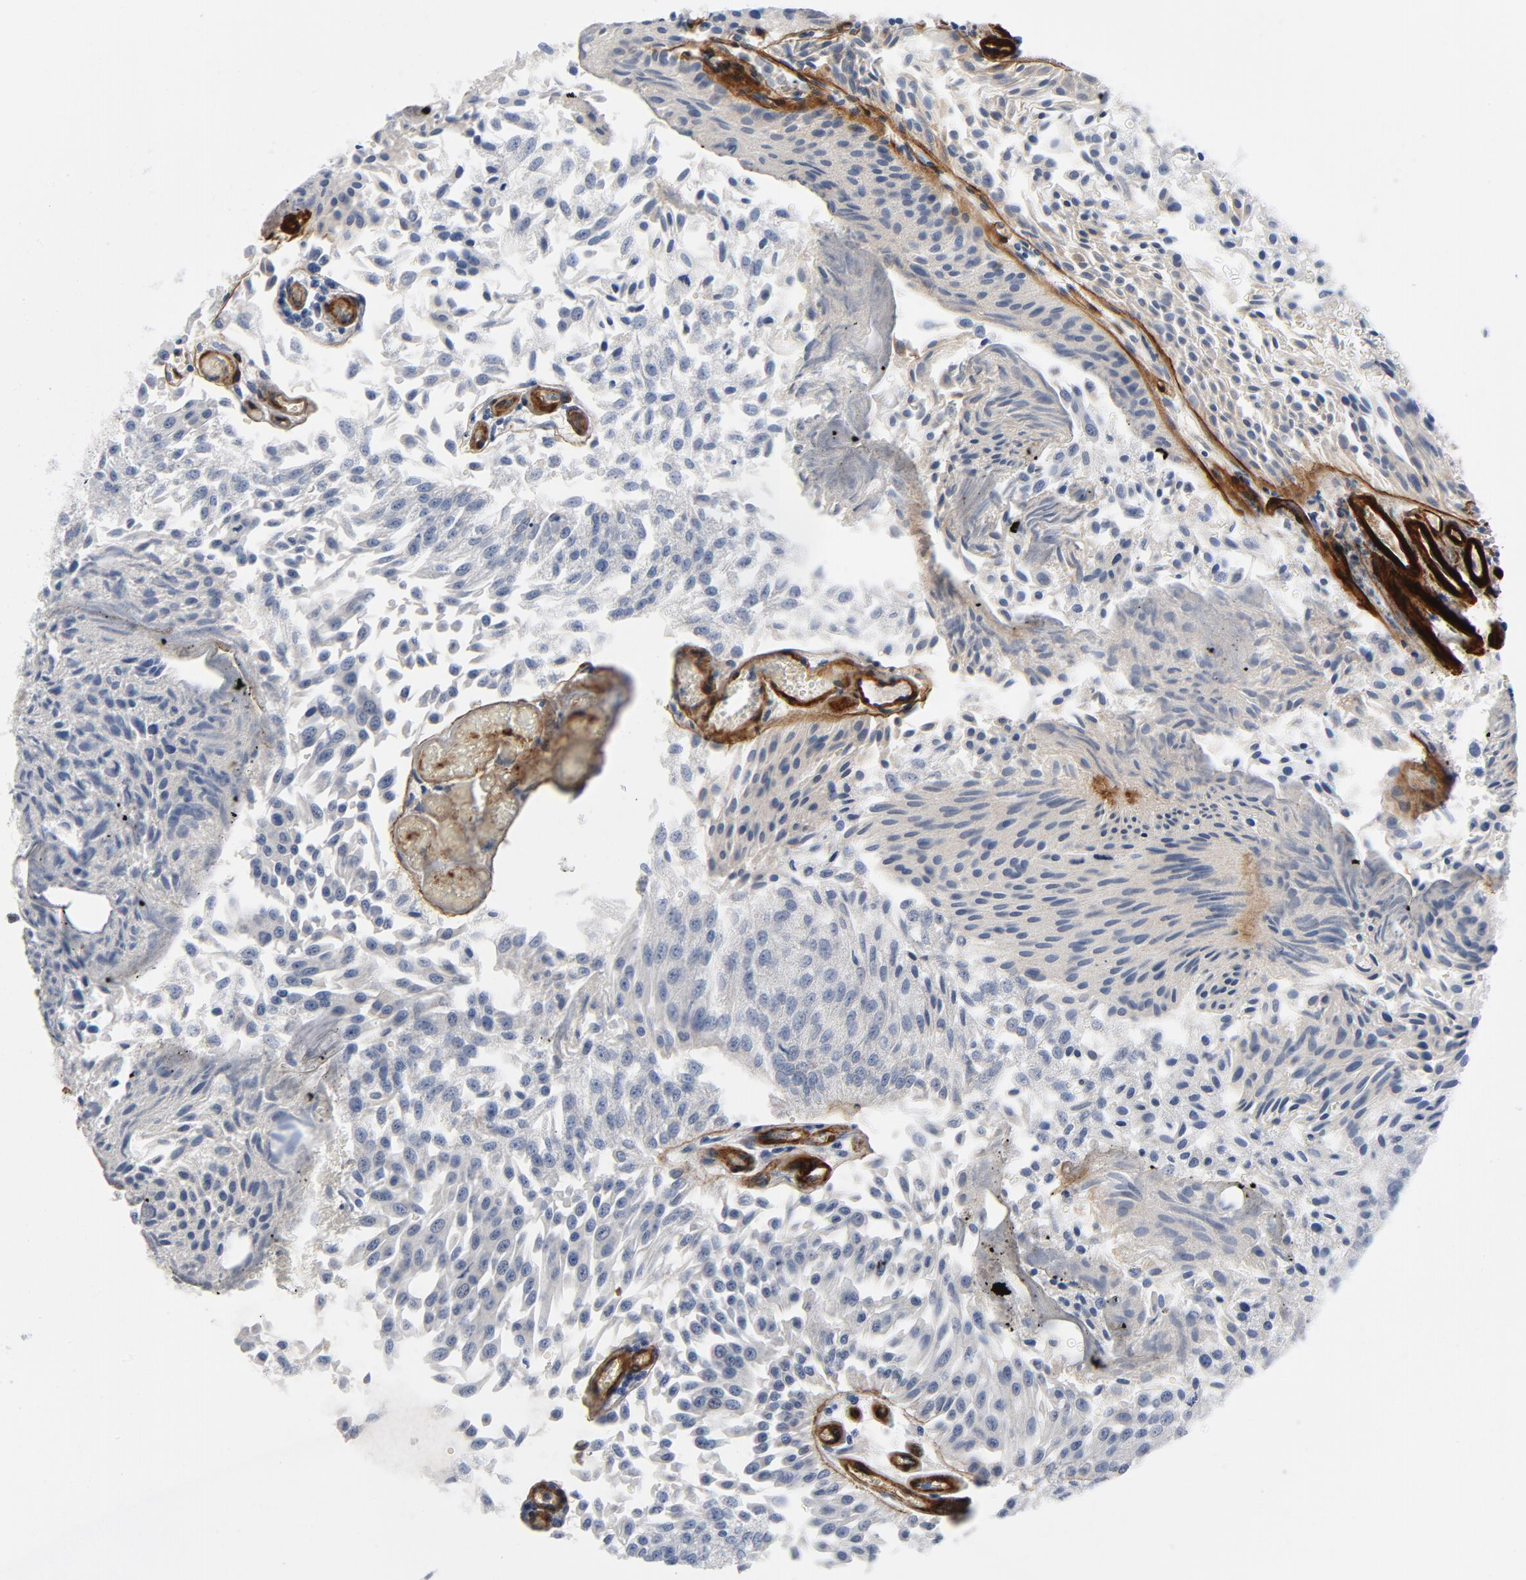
{"staining": {"intensity": "negative", "quantity": "none", "location": "none"}, "tissue": "urothelial cancer", "cell_type": "Tumor cells", "image_type": "cancer", "snomed": [{"axis": "morphology", "description": "Urothelial carcinoma, Low grade"}, {"axis": "topography", "description": "Urinary bladder"}], "caption": "The immunohistochemistry histopathology image has no significant expression in tumor cells of urothelial cancer tissue.", "gene": "LAMC1", "patient": {"sex": "male", "age": 86}}